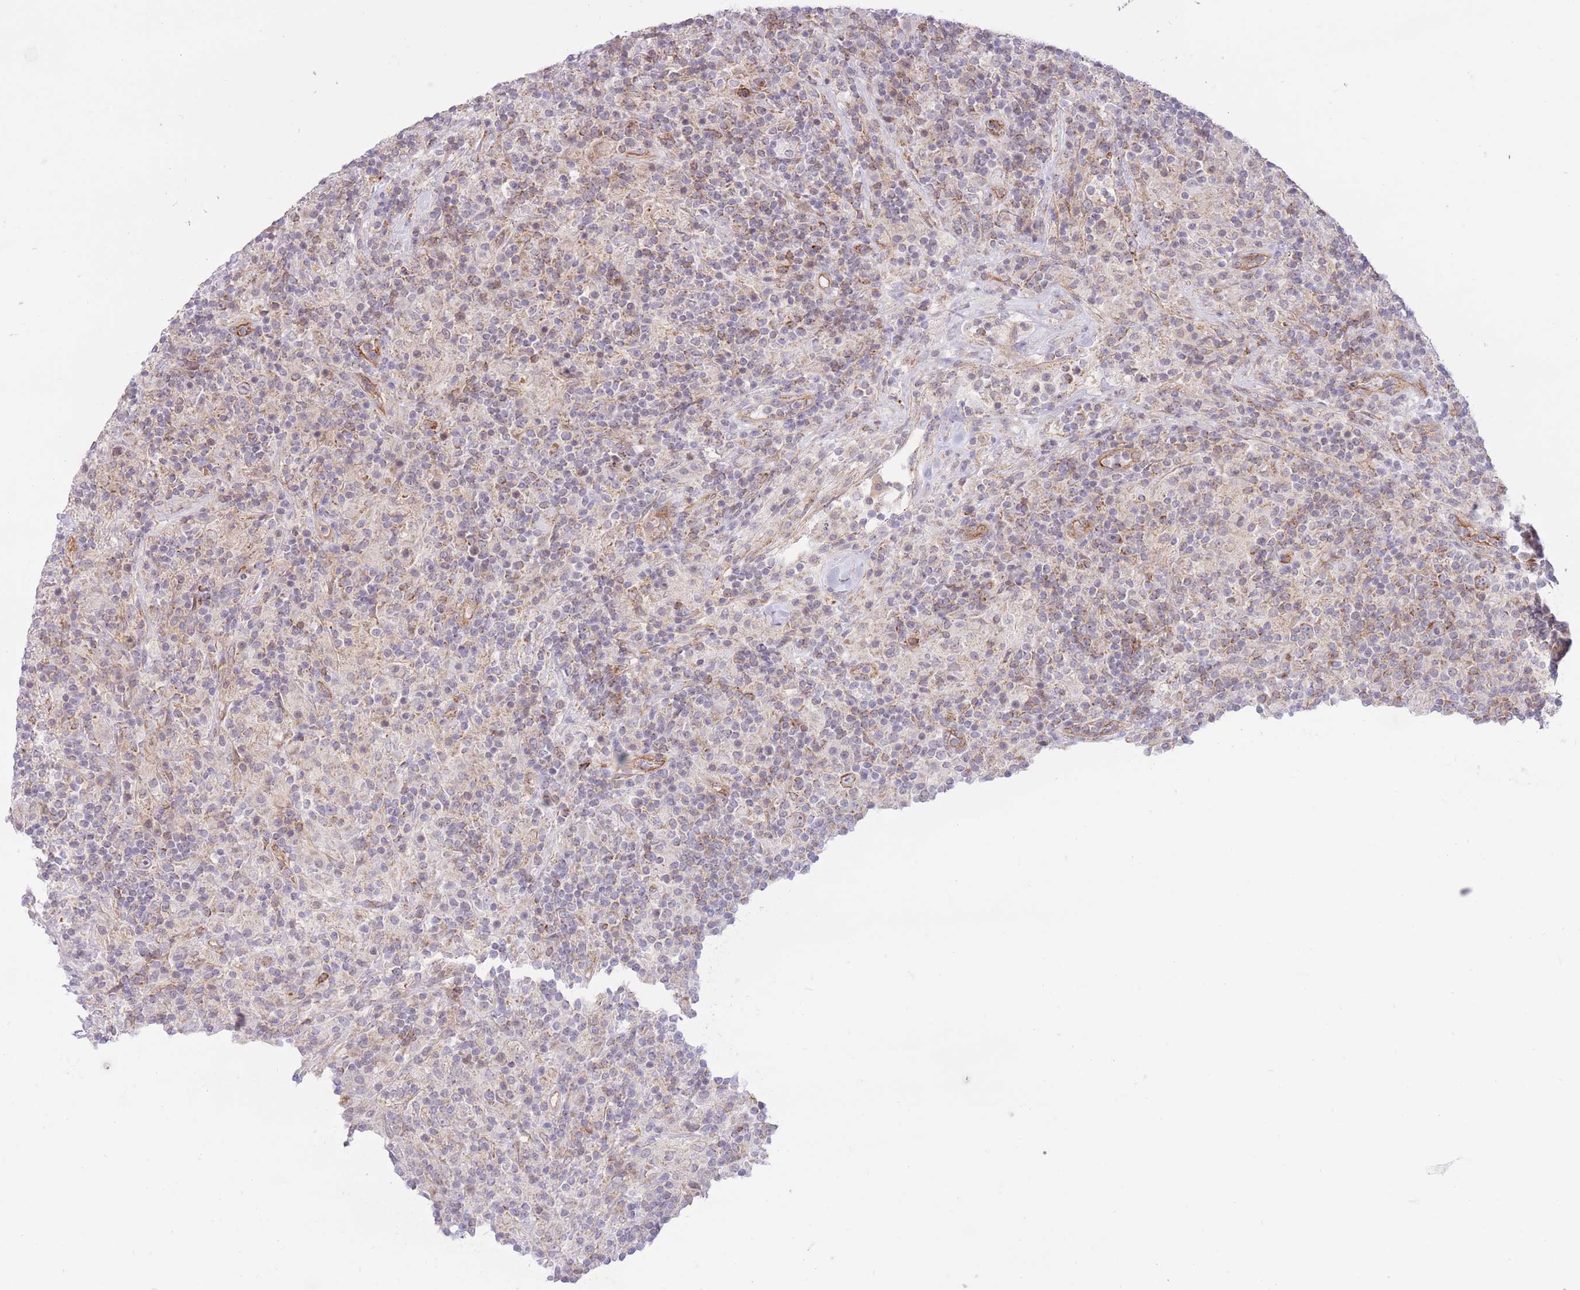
{"staining": {"intensity": "moderate", "quantity": ">75%", "location": "cytoplasmic/membranous"}, "tissue": "lymphoma", "cell_type": "Tumor cells", "image_type": "cancer", "snomed": [{"axis": "morphology", "description": "Hodgkin's disease, NOS"}, {"axis": "topography", "description": "Lymph node"}], "caption": "This image shows immunohistochemistry staining of human lymphoma, with medium moderate cytoplasmic/membranous positivity in about >75% of tumor cells.", "gene": "MRPS31", "patient": {"sex": "male", "age": 70}}